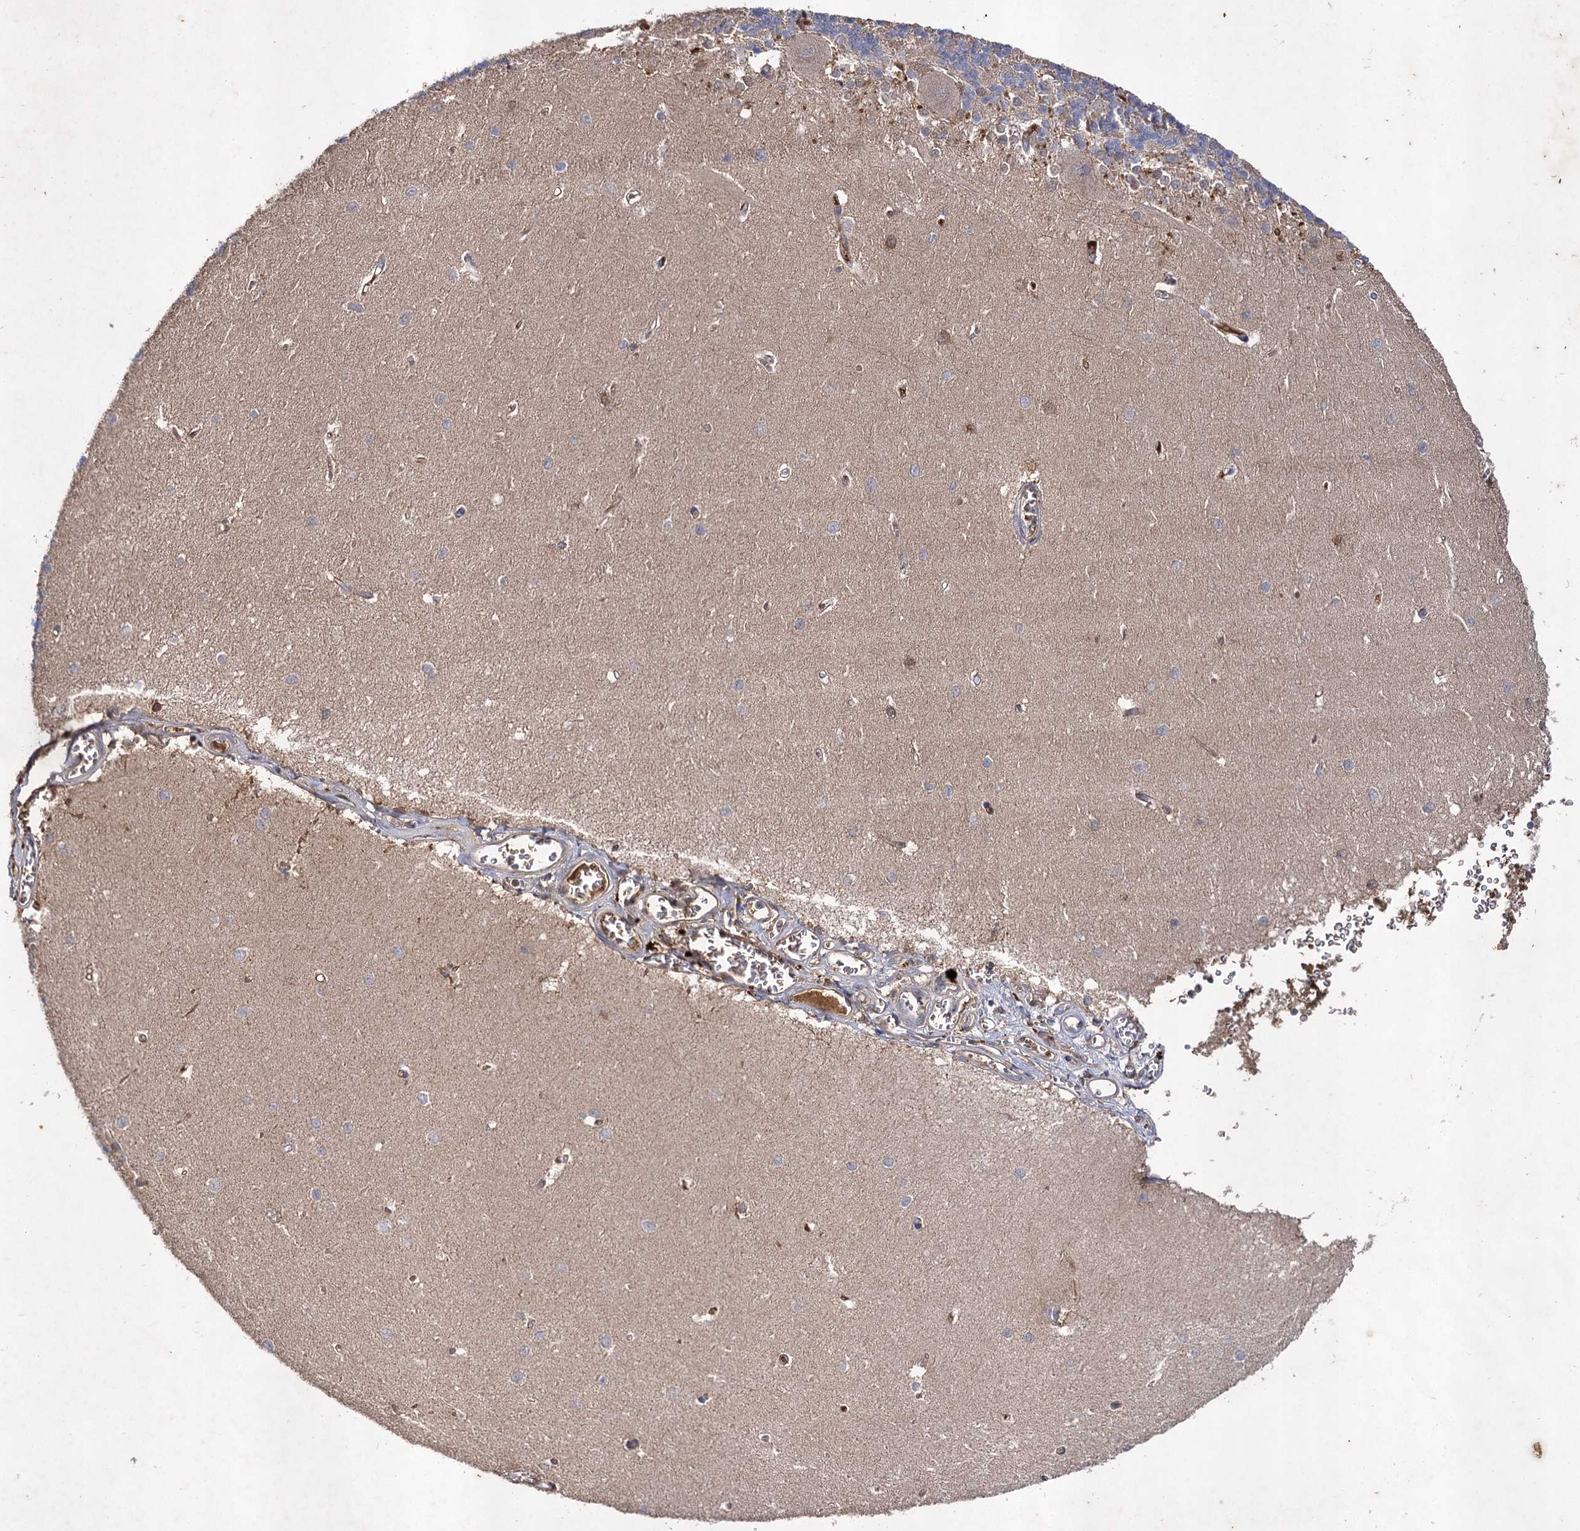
{"staining": {"intensity": "negative", "quantity": "none", "location": "none"}, "tissue": "cerebellum", "cell_type": "Cells in granular layer", "image_type": "normal", "snomed": [{"axis": "morphology", "description": "Normal tissue, NOS"}, {"axis": "topography", "description": "Cerebellum"}], "caption": "IHC of normal cerebellum demonstrates no expression in cells in granular layer.", "gene": "USP50", "patient": {"sex": "male", "age": 37}}